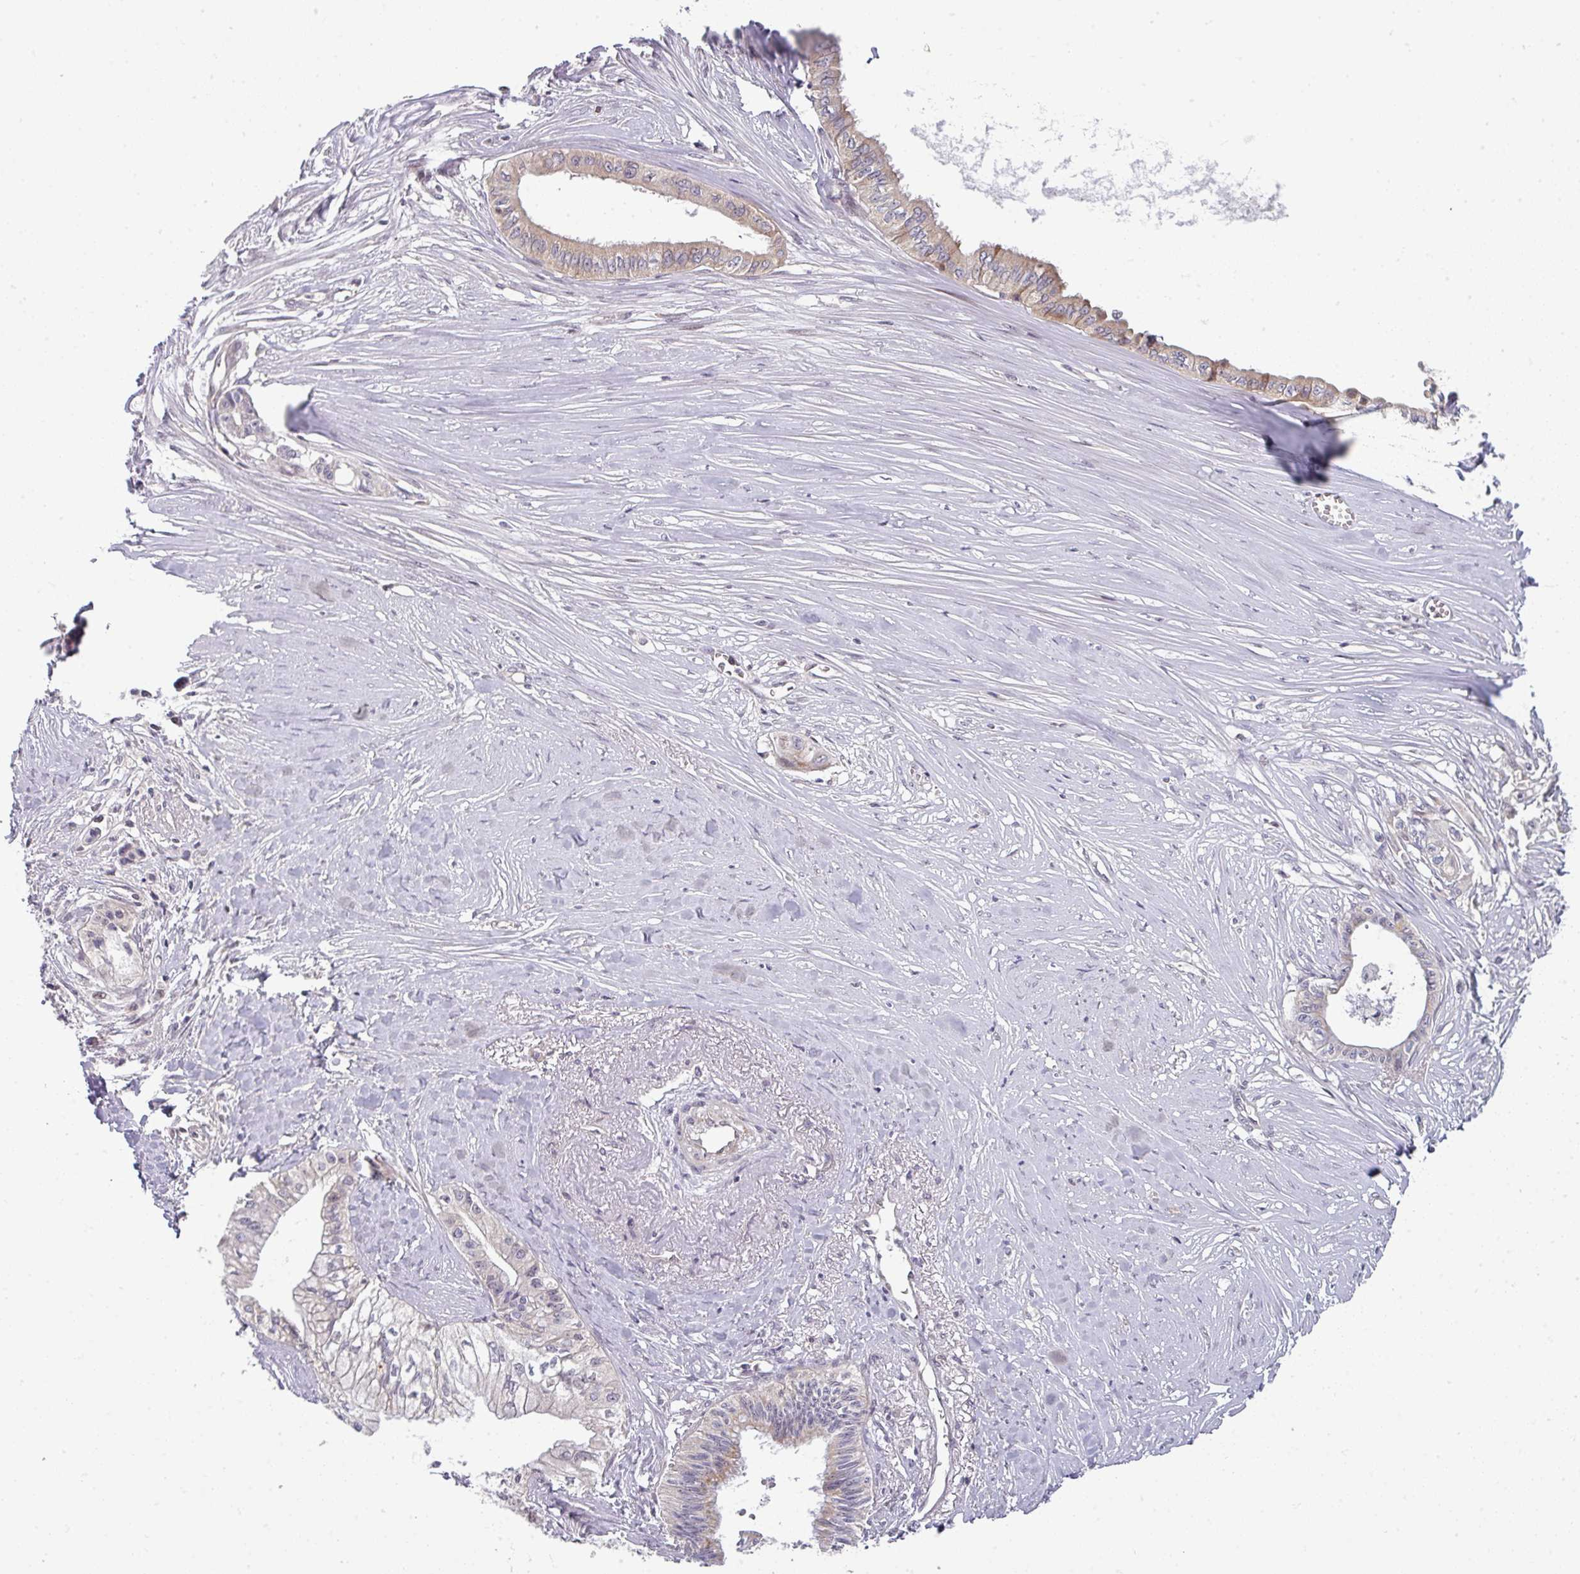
{"staining": {"intensity": "weak", "quantity": "<25%", "location": "cytoplasmic/membranous"}, "tissue": "pancreatic cancer", "cell_type": "Tumor cells", "image_type": "cancer", "snomed": [{"axis": "morphology", "description": "Adenocarcinoma, NOS"}, {"axis": "topography", "description": "Pancreas"}], "caption": "Adenocarcinoma (pancreatic) was stained to show a protein in brown. There is no significant expression in tumor cells.", "gene": "STAT5A", "patient": {"sex": "male", "age": 71}}